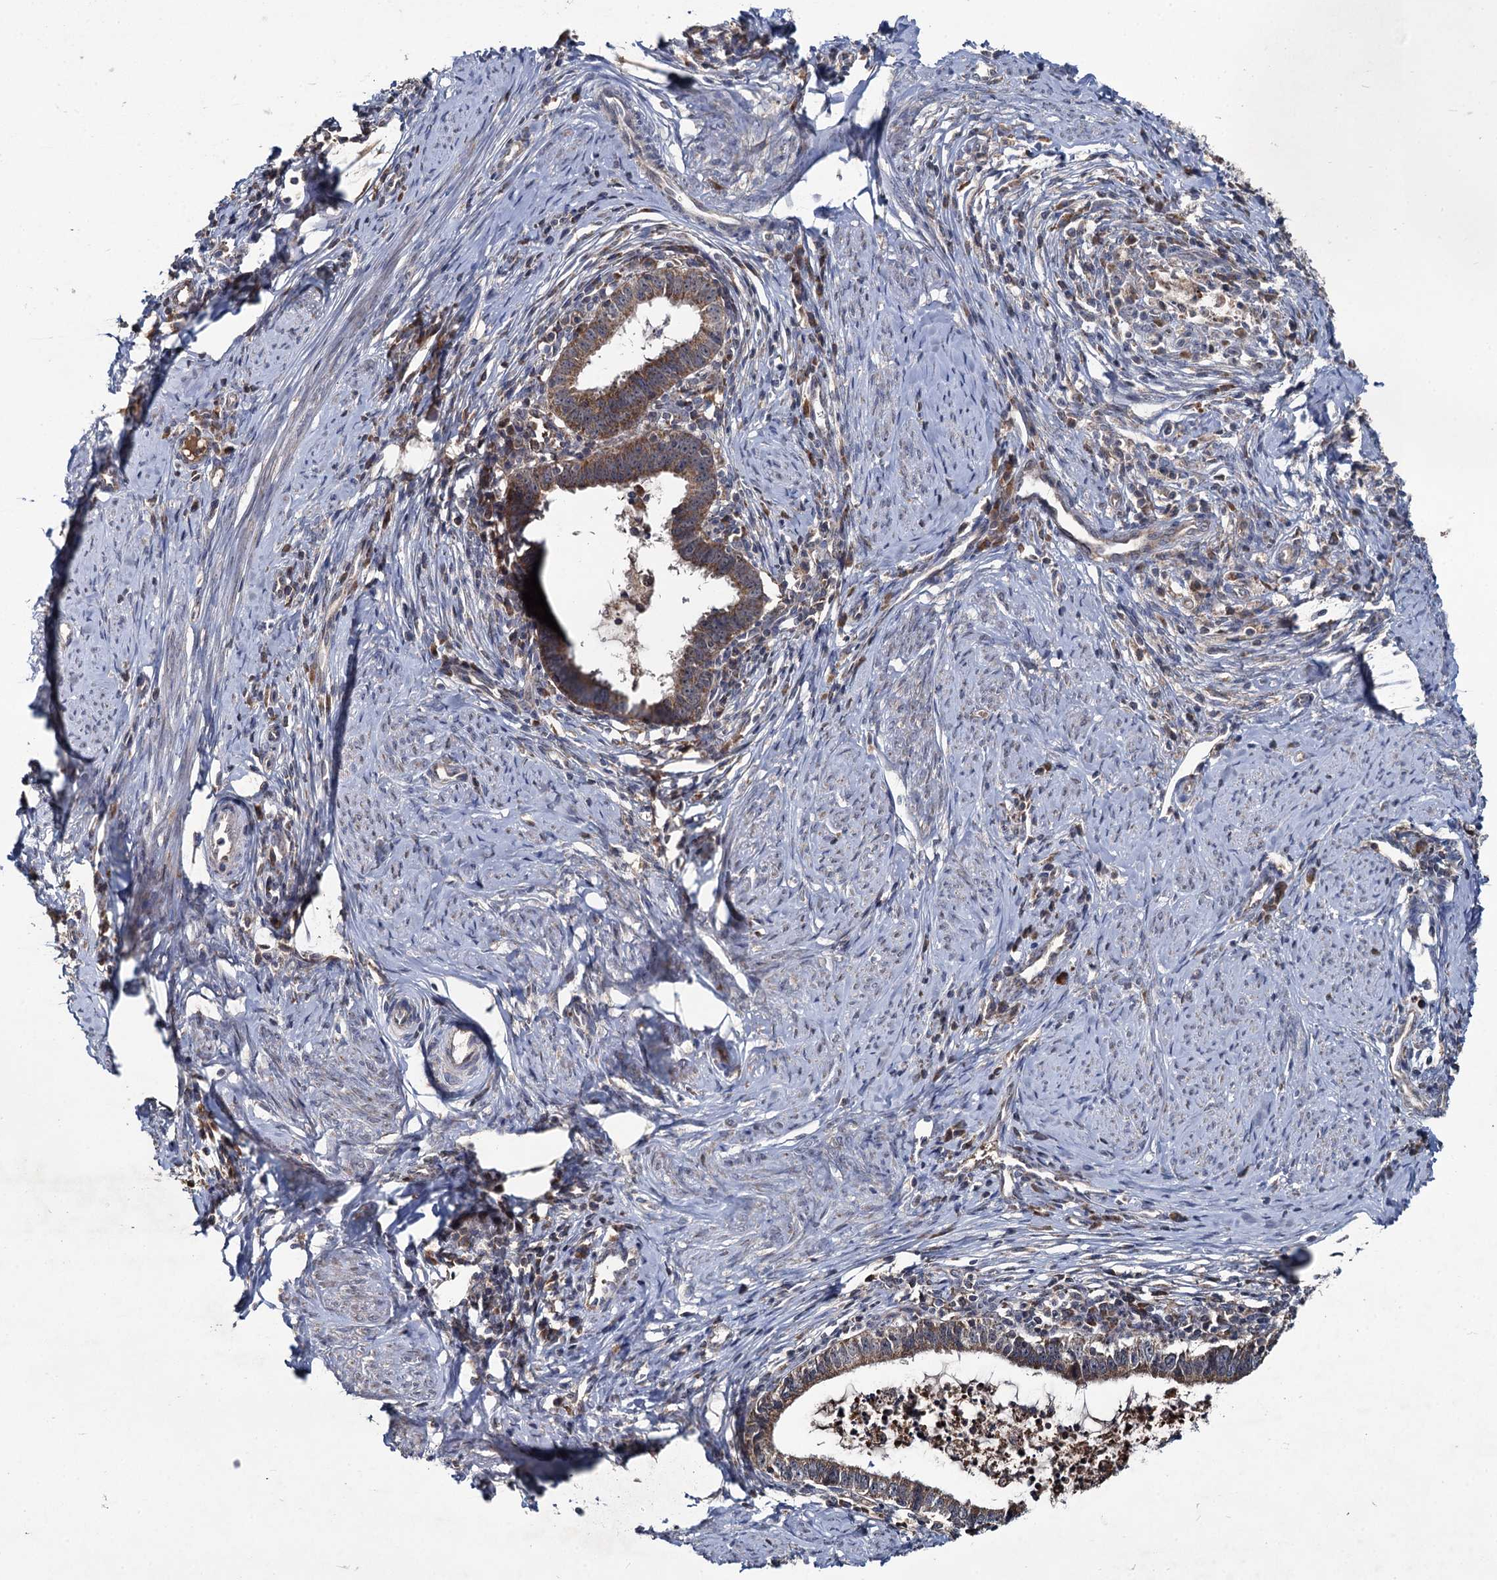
{"staining": {"intensity": "moderate", "quantity": ">75%", "location": "cytoplasmic/membranous"}, "tissue": "cervical cancer", "cell_type": "Tumor cells", "image_type": "cancer", "snomed": [{"axis": "morphology", "description": "Adenocarcinoma, NOS"}, {"axis": "topography", "description": "Cervix"}], "caption": "Immunohistochemical staining of human cervical cancer exhibits medium levels of moderate cytoplasmic/membranous protein positivity in about >75% of tumor cells.", "gene": "METTL4", "patient": {"sex": "female", "age": 36}}